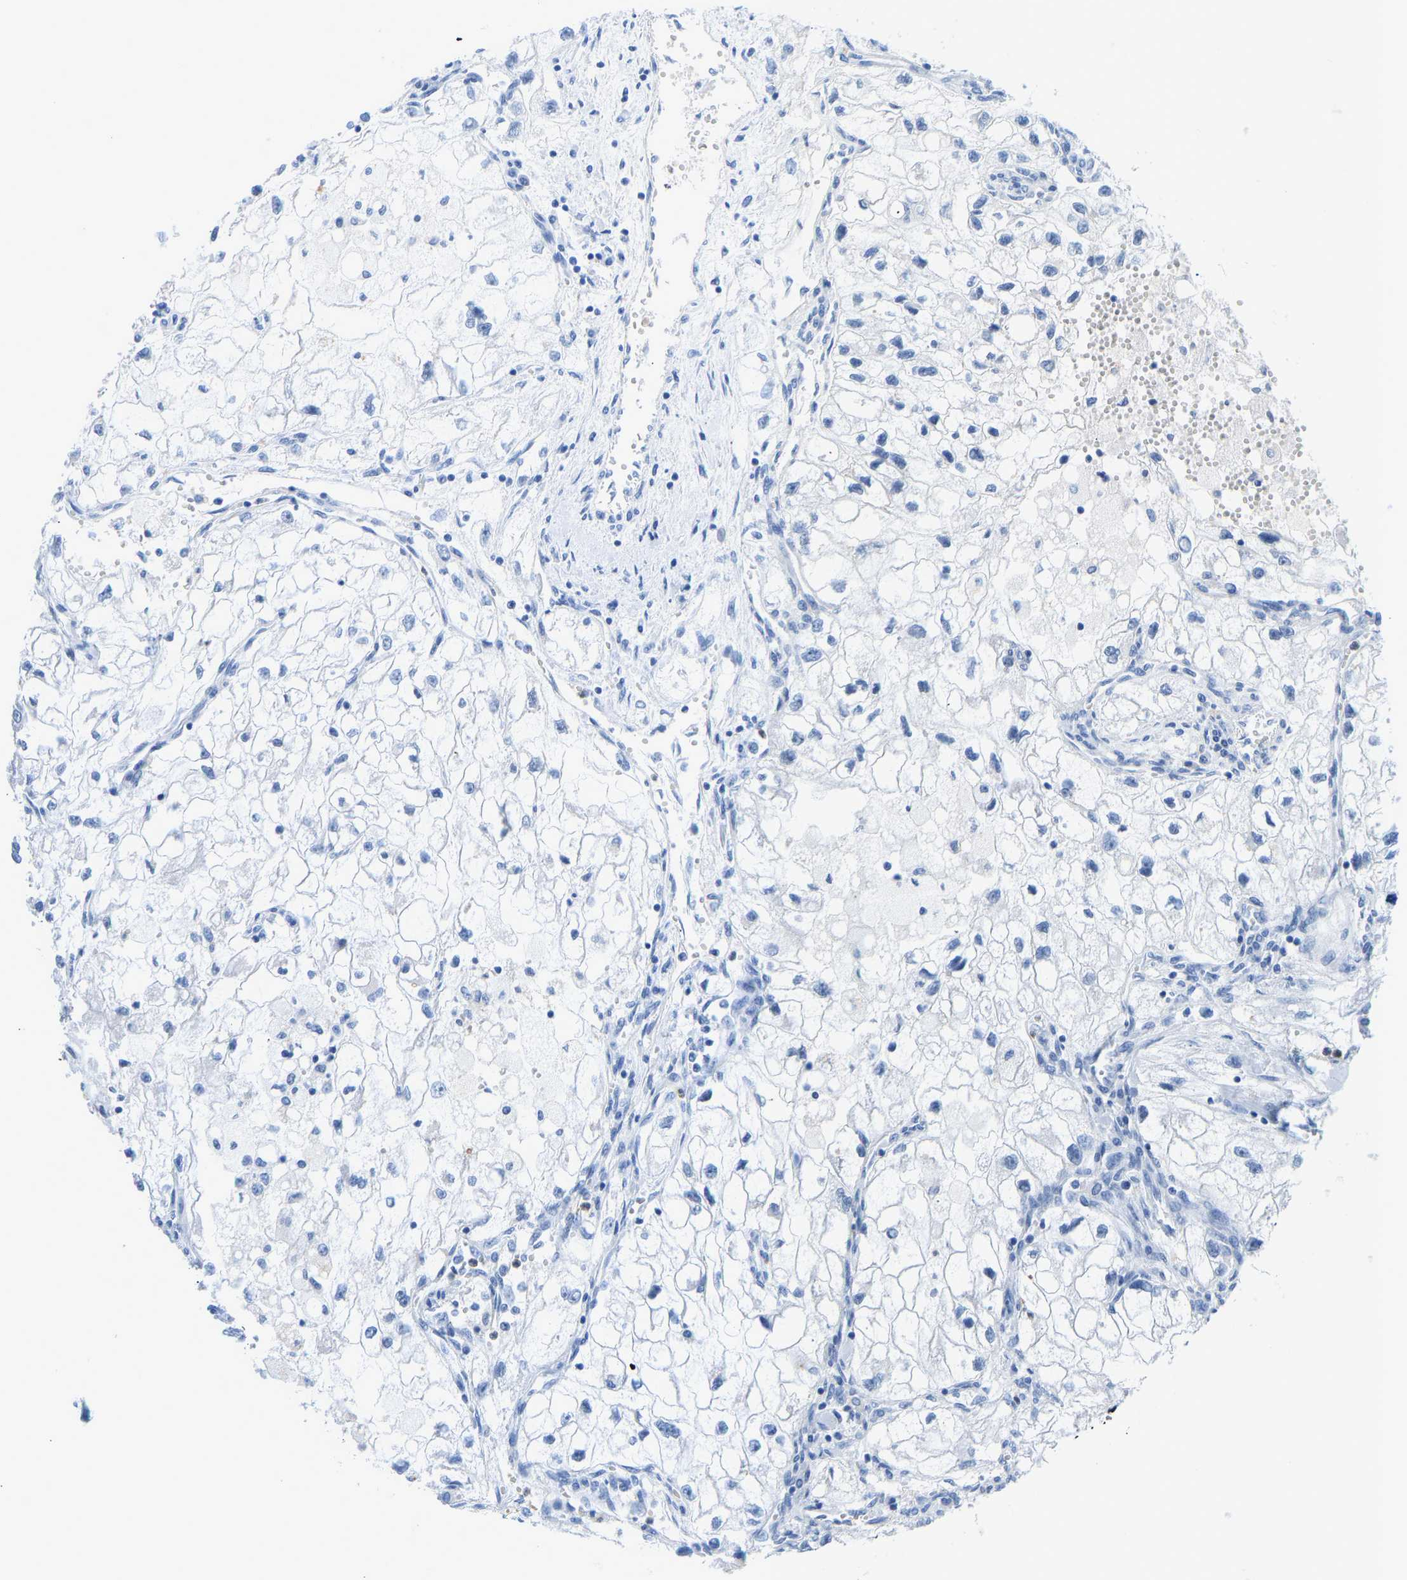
{"staining": {"intensity": "negative", "quantity": "none", "location": "none"}, "tissue": "renal cancer", "cell_type": "Tumor cells", "image_type": "cancer", "snomed": [{"axis": "morphology", "description": "Adenocarcinoma, NOS"}, {"axis": "topography", "description": "Kidney"}], "caption": "Protein analysis of renal cancer reveals no significant positivity in tumor cells.", "gene": "TXNDC2", "patient": {"sex": "female", "age": 70}}